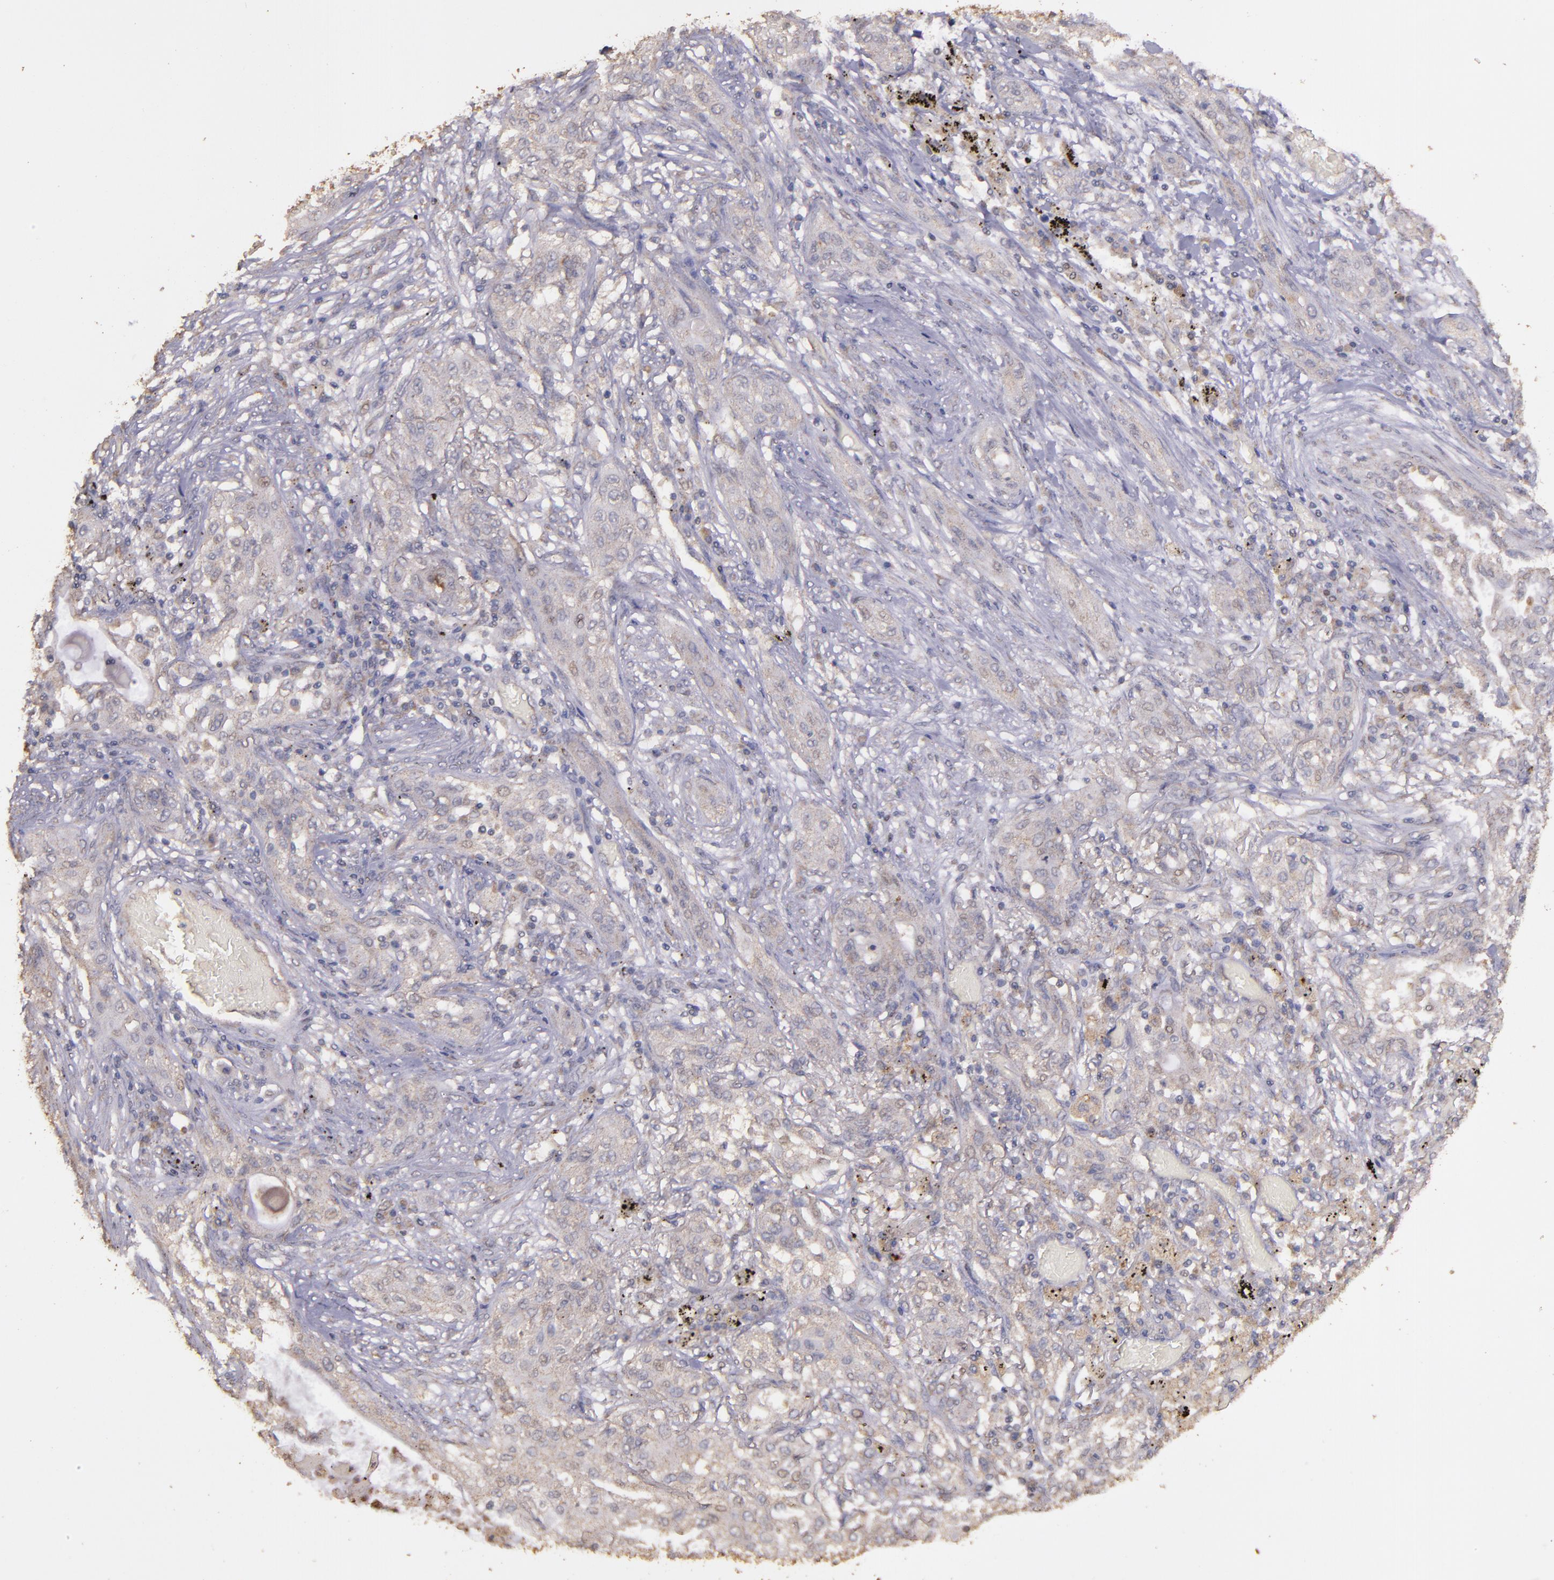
{"staining": {"intensity": "weak", "quantity": ">75%", "location": "cytoplasmic/membranous"}, "tissue": "lung cancer", "cell_type": "Tumor cells", "image_type": "cancer", "snomed": [{"axis": "morphology", "description": "Squamous cell carcinoma, NOS"}, {"axis": "topography", "description": "Lung"}], "caption": "The image exhibits a brown stain indicating the presence of a protein in the cytoplasmic/membranous of tumor cells in lung cancer (squamous cell carcinoma).", "gene": "HECTD1", "patient": {"sex": "female", "age": 47}}